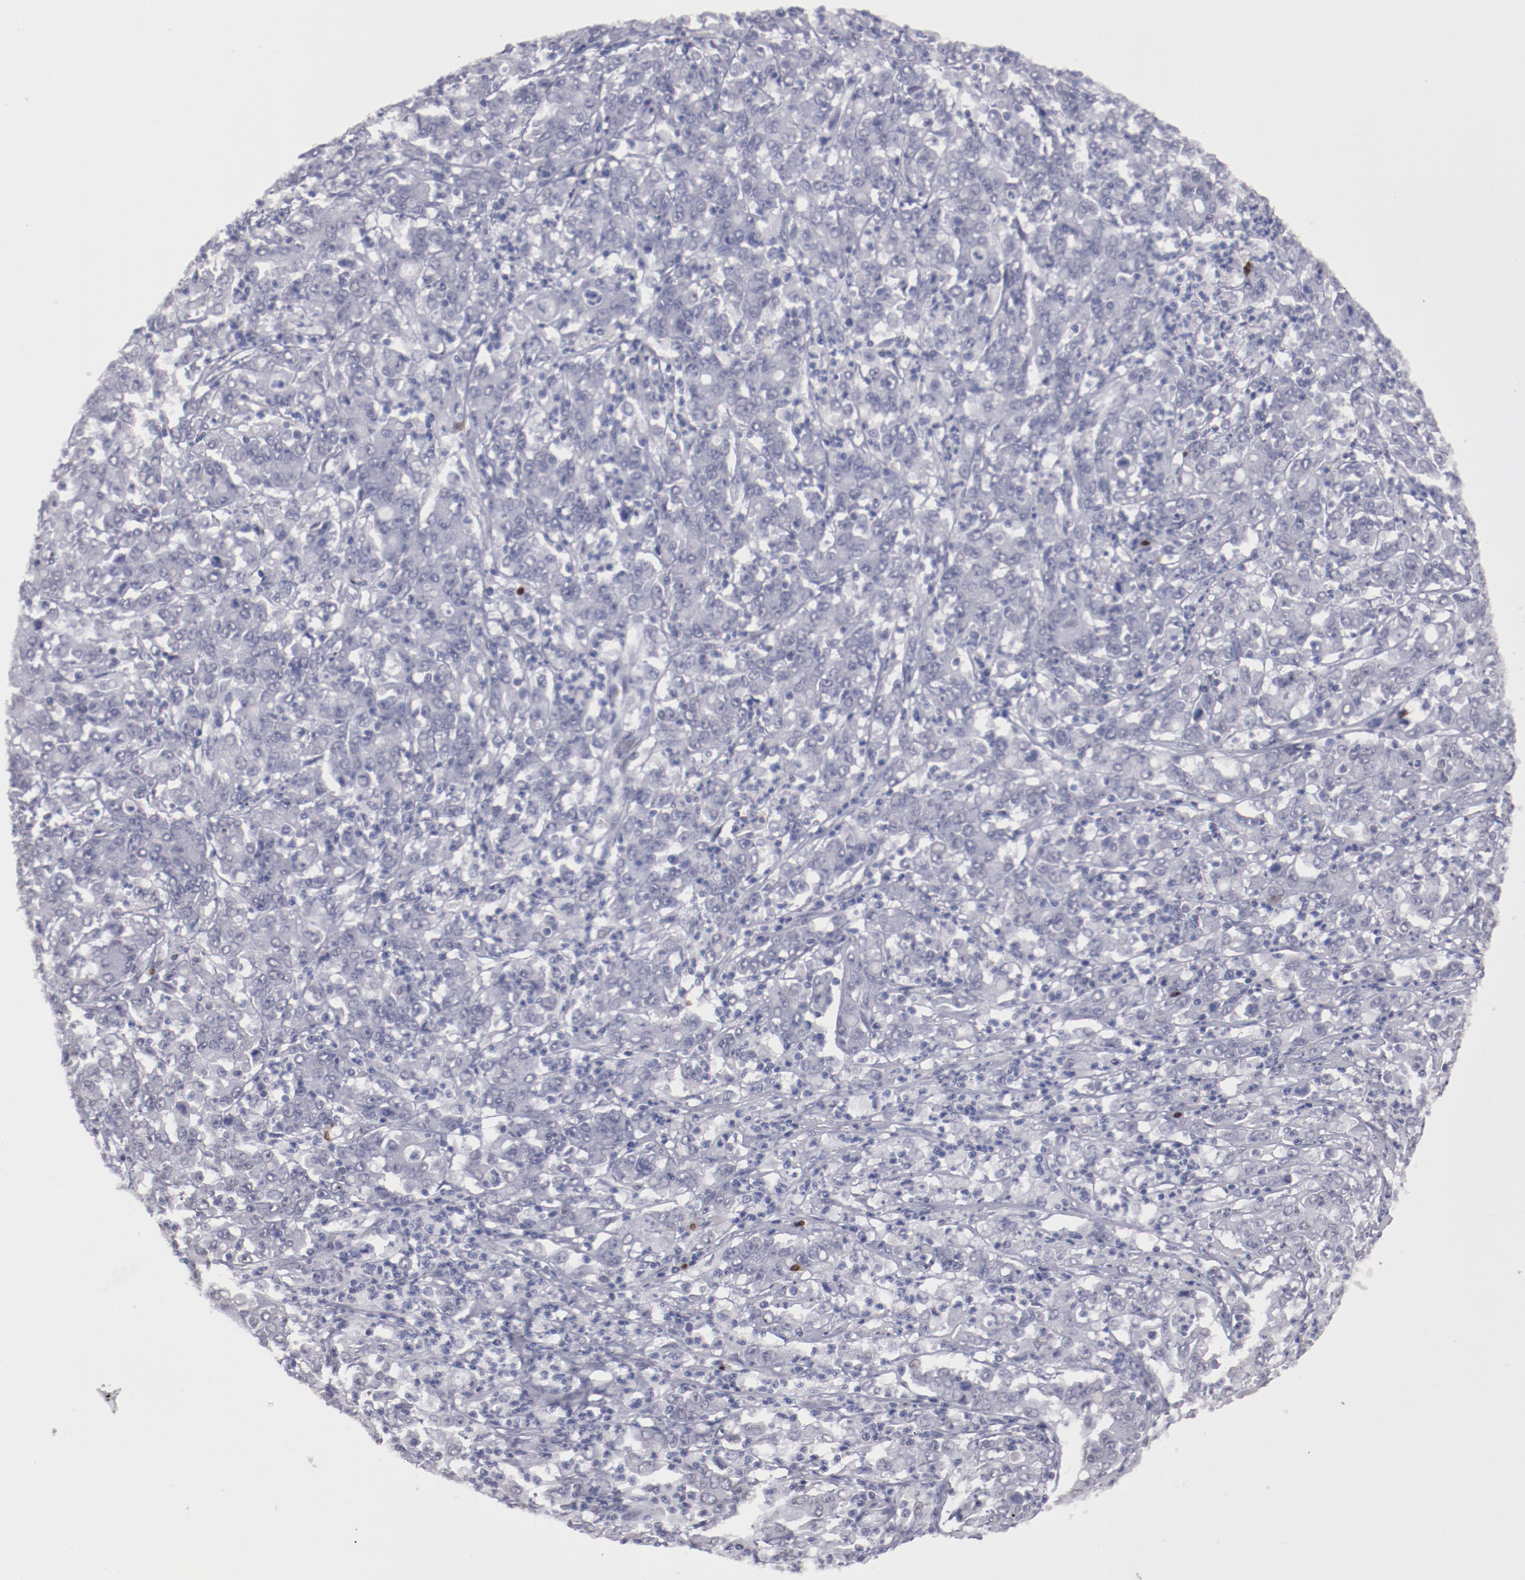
{"staining": {"intensity": "negative", "quantity": "none", "location": "none"}, "tissue": "stomach cancer", "cell_type": "Tumor cells", "image_type": "cancer", "snomed": [{"axis": "morphology", "description": "Adenocarcinoma, NOS"}, {"axis": "topography", "description": "Stomach, lower"}], "caption": "DAB immunohistochemical staining of human stomach cancer demonstrates no significant staining in tumor cells.", "gene": "IRF4", "patient": {"sex": "female", "age": 71}}